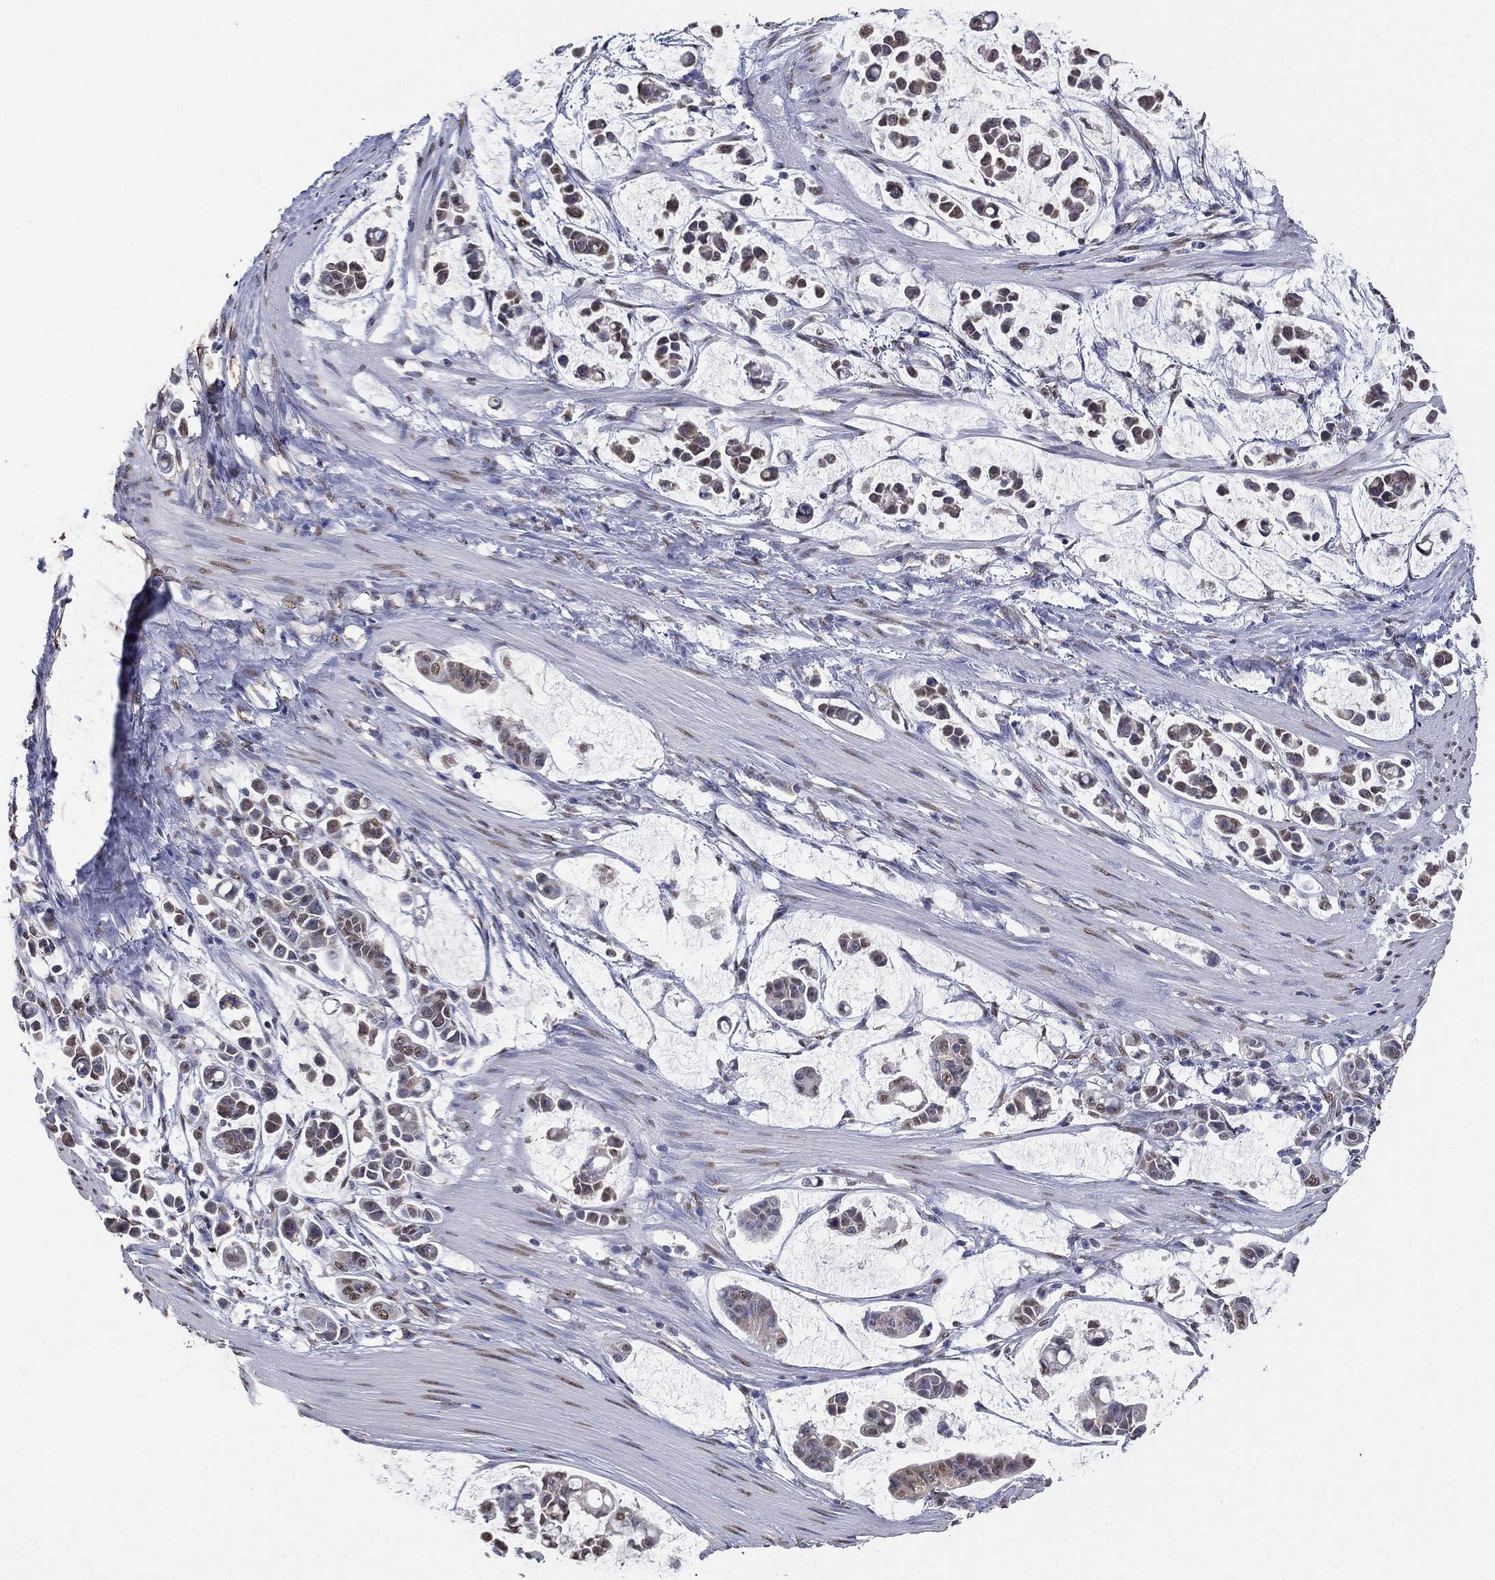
{"staining": {"intensity": "weak", "quantity": "25%-75%", "location": "nuclear"}, "tissue": "stomach cancer", "cell_type": "Tumor cells", "image_type": "cancer", "snomed": [{"axis": "morphology", "description": "Adenocarcinoma, NOS"}, {"axis": "topography", "description": "Stomach"}], "caption": "The immunohistochemical stain highlights weak nuclear staining in tumor cells of stomach cancer tissue.", "gene": "ALDH7A1", "patient": {"sex": "male", "age": 82}}